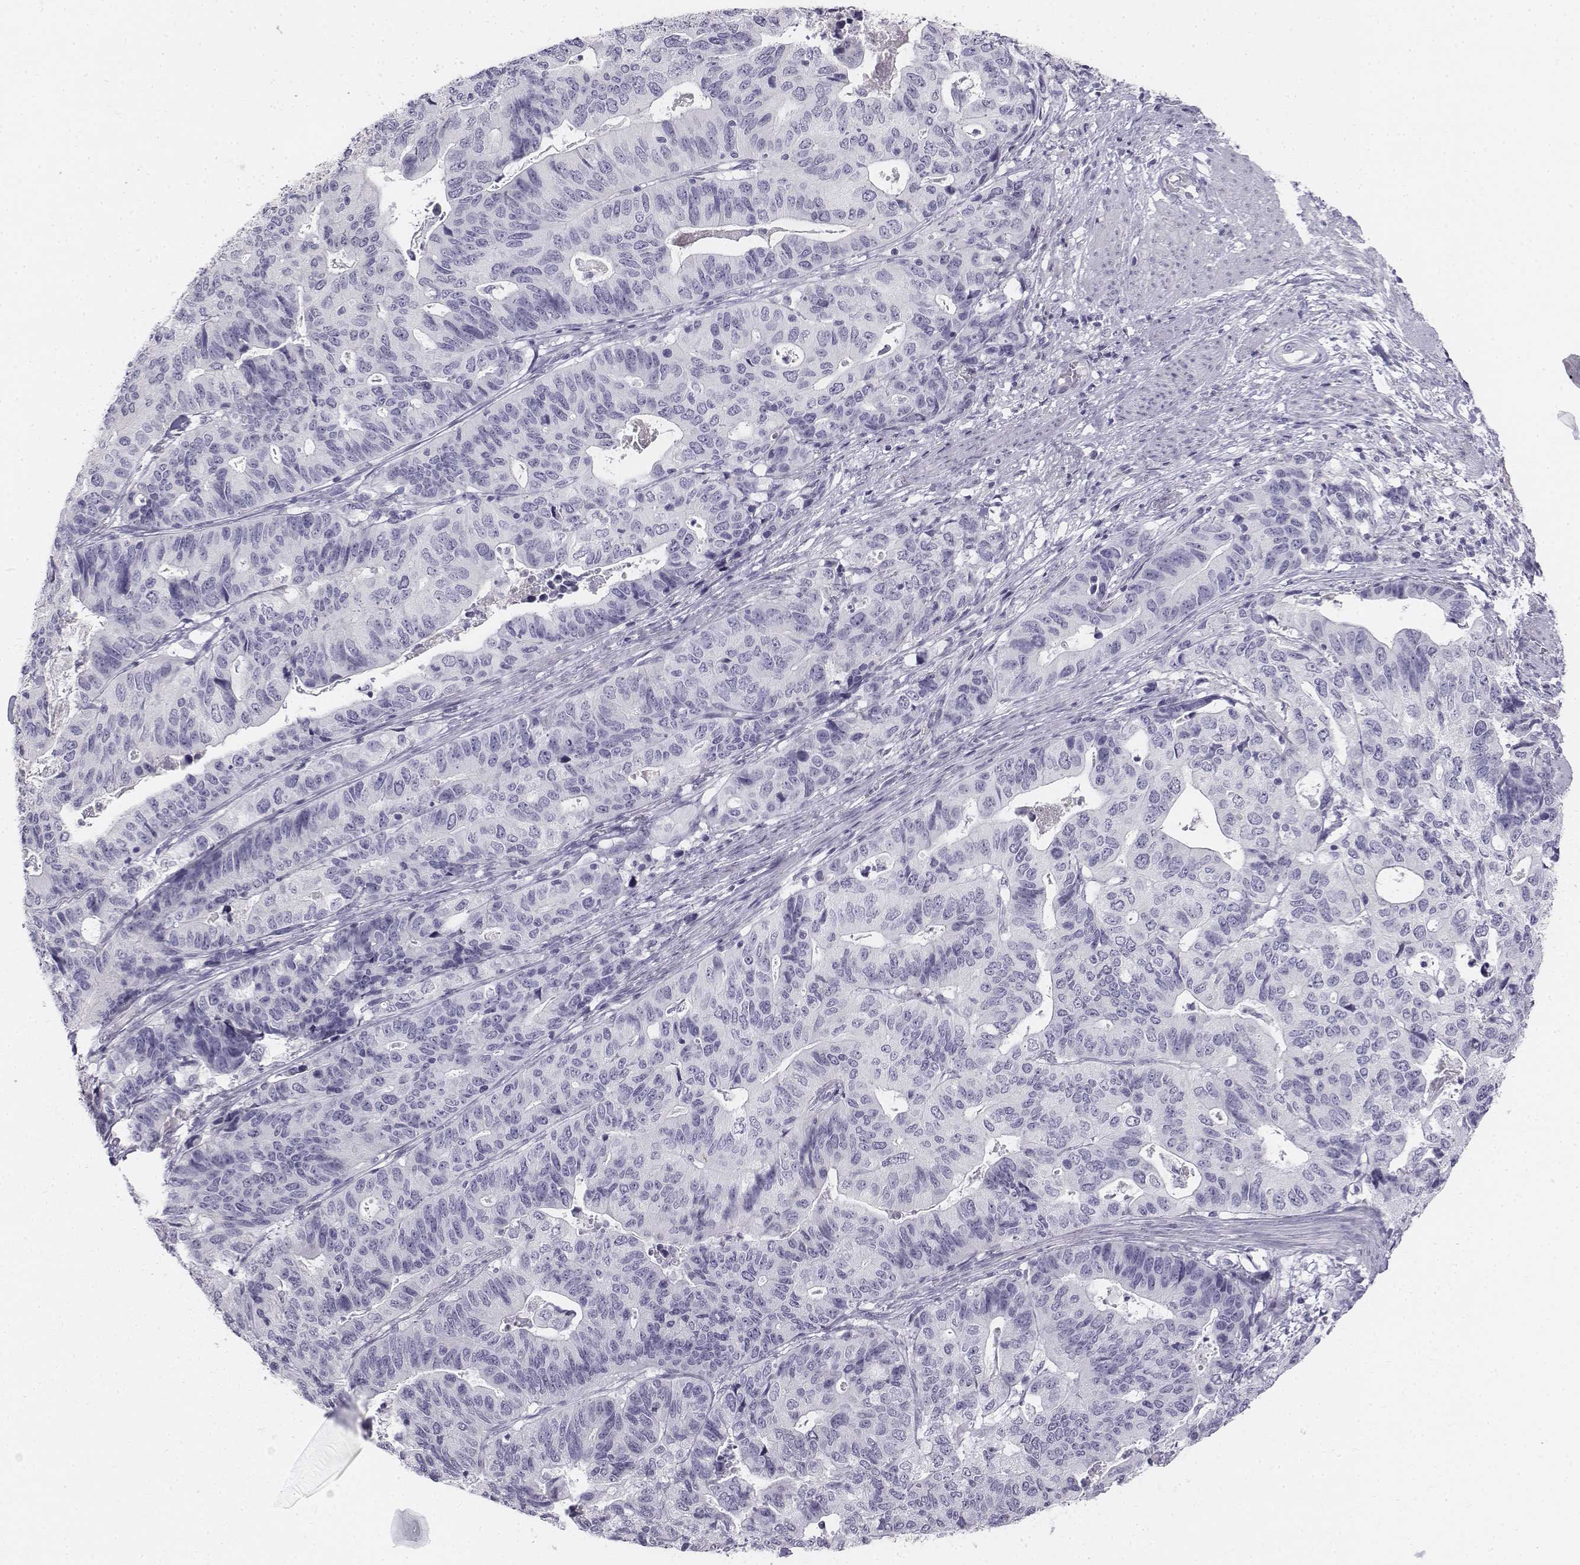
{"staining": {"intensity": "negative", "quantity": "none", "location": "none"}, "tissue": "stomach cancer", "cell_type": "Tumor cells", "image_type": "cancer", "snomed": [{"axis": "morphology", "description": "Adenocarcinoma, NOS"}, {"axis": "topography", "description": "Stomach, upper"}], "caption": "Immunohistochemistry (IHC) image of neoplastic tissue: adenocarcinoma (stomach) stained with DAB (3,3'-diaminobenzidine) displays no significant protein staining in tumor cells.", "gene": "TH", "patient": {"sex": "female", "age": 67}}